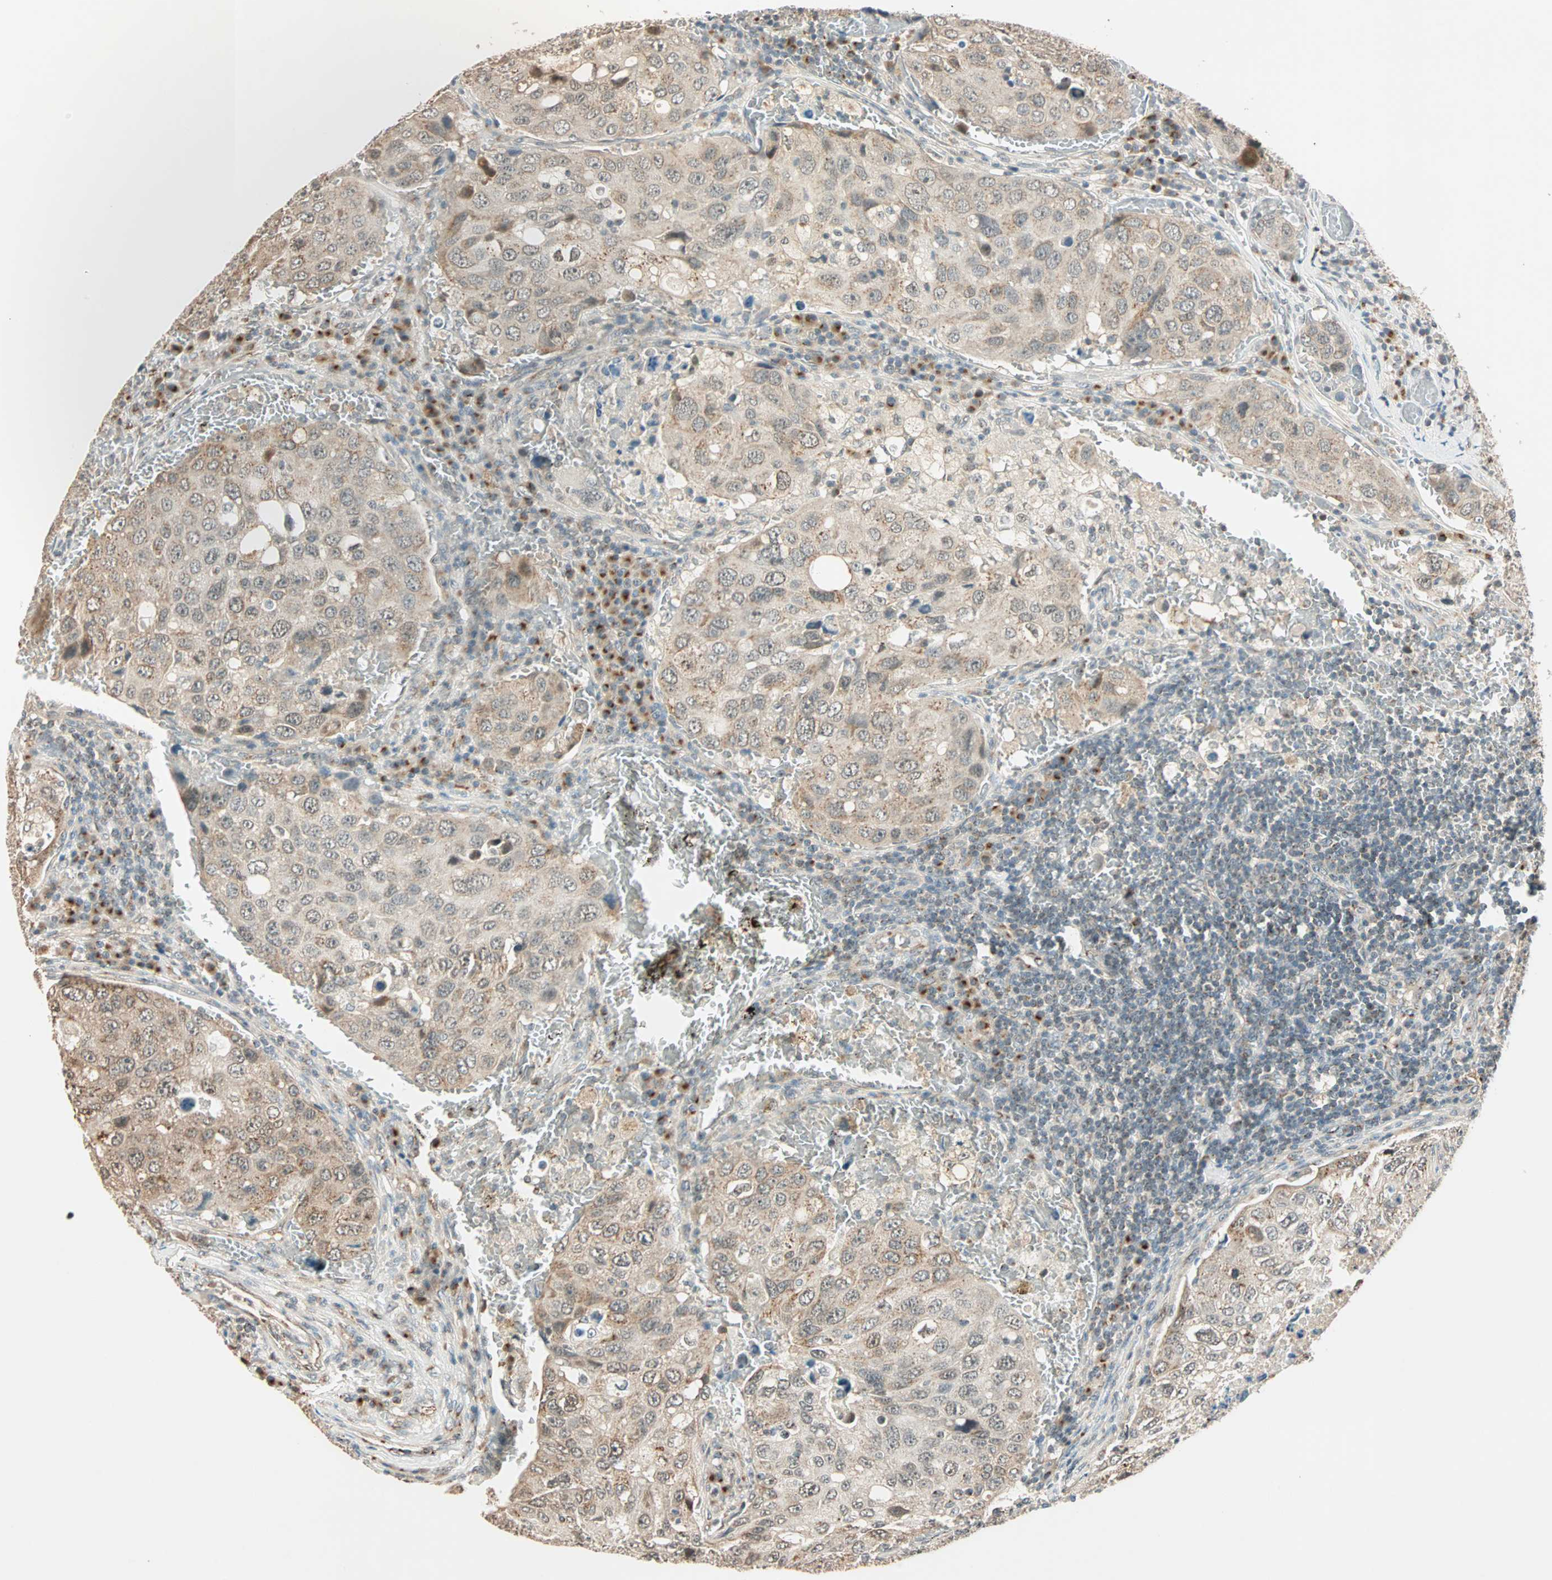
{"staining": {"intensity": "weak", "quantity": "25%-75%", "location": "cytoplasmic/membranous"}, "tissue": "urothelial cancer", "cell_type": "Tumor cells", "image_type": "cancer", "snomed": [{"axis": "morphology", "description": "Urothelial carcinoma, High grade"}, {"axis": "topography", "description": "Lymph node"}, {"axis": "topography", "description": "Urinary bladder"}], "caption": "The immunohistochemical stain shows weak cytoplasmic/membranous staining in tumor cells of urothelial carcinoma (high-grade) tissue.", "gene": "PRDM2", "patient": {"sex": "male", "age": 51}}